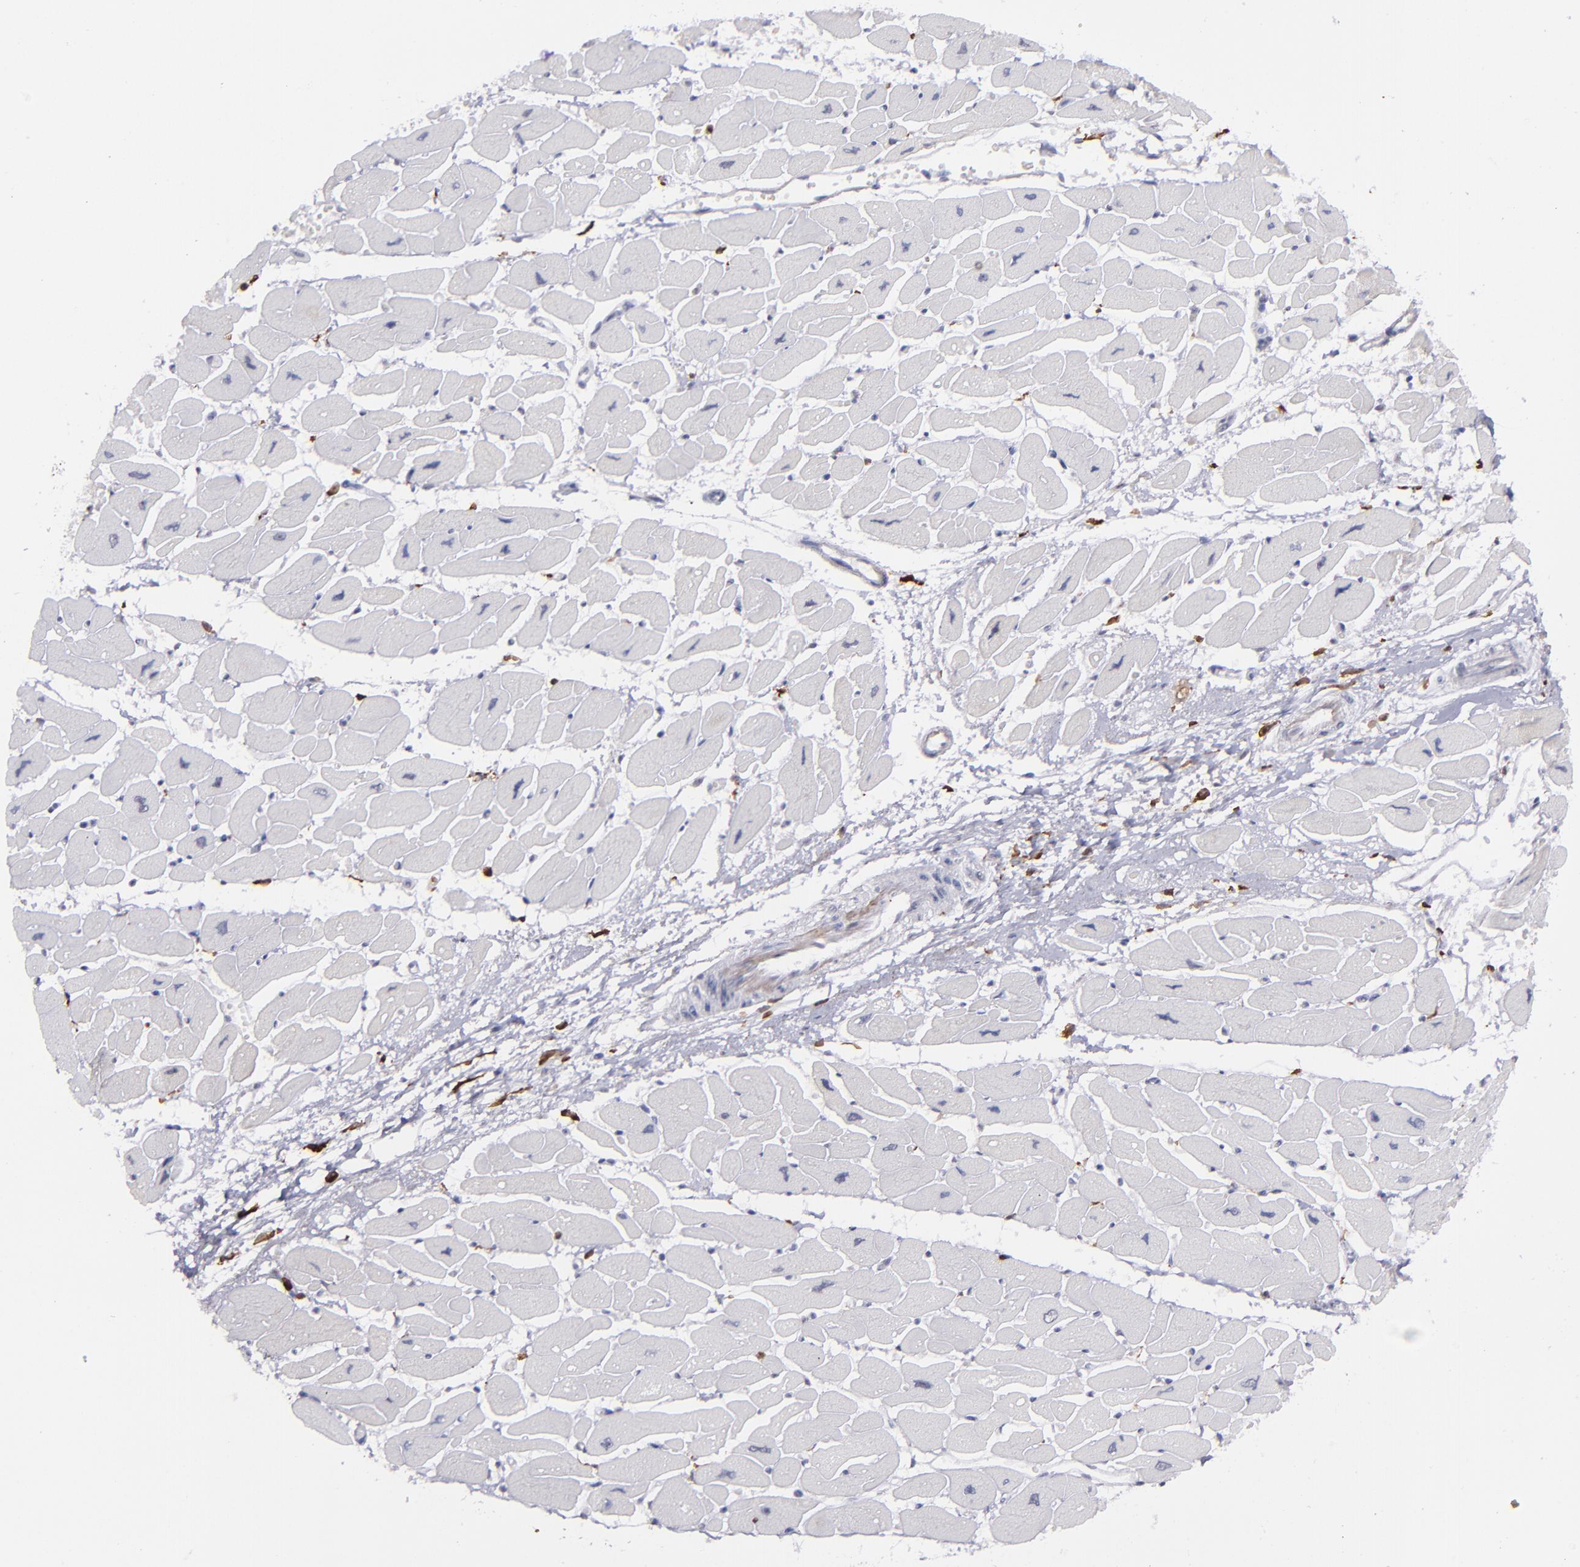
{"staining": {"intensity": "negative", "quantity": "none", "location": "none"}, "tissue": "heart muscle", "cell_type": "Cardiomyocytes", "image_type": "normal", "snomed": [{"axis": "morphology", "description": "Normal tissue, NOS"}, {"axis": "topography", "description": "Heart"}], "caption": "IHC of benign human heart muscle reveals no positivity in cardiomyocytes.", "gene": "NCF2", "patient": {"sex": "female", "age": 54}}